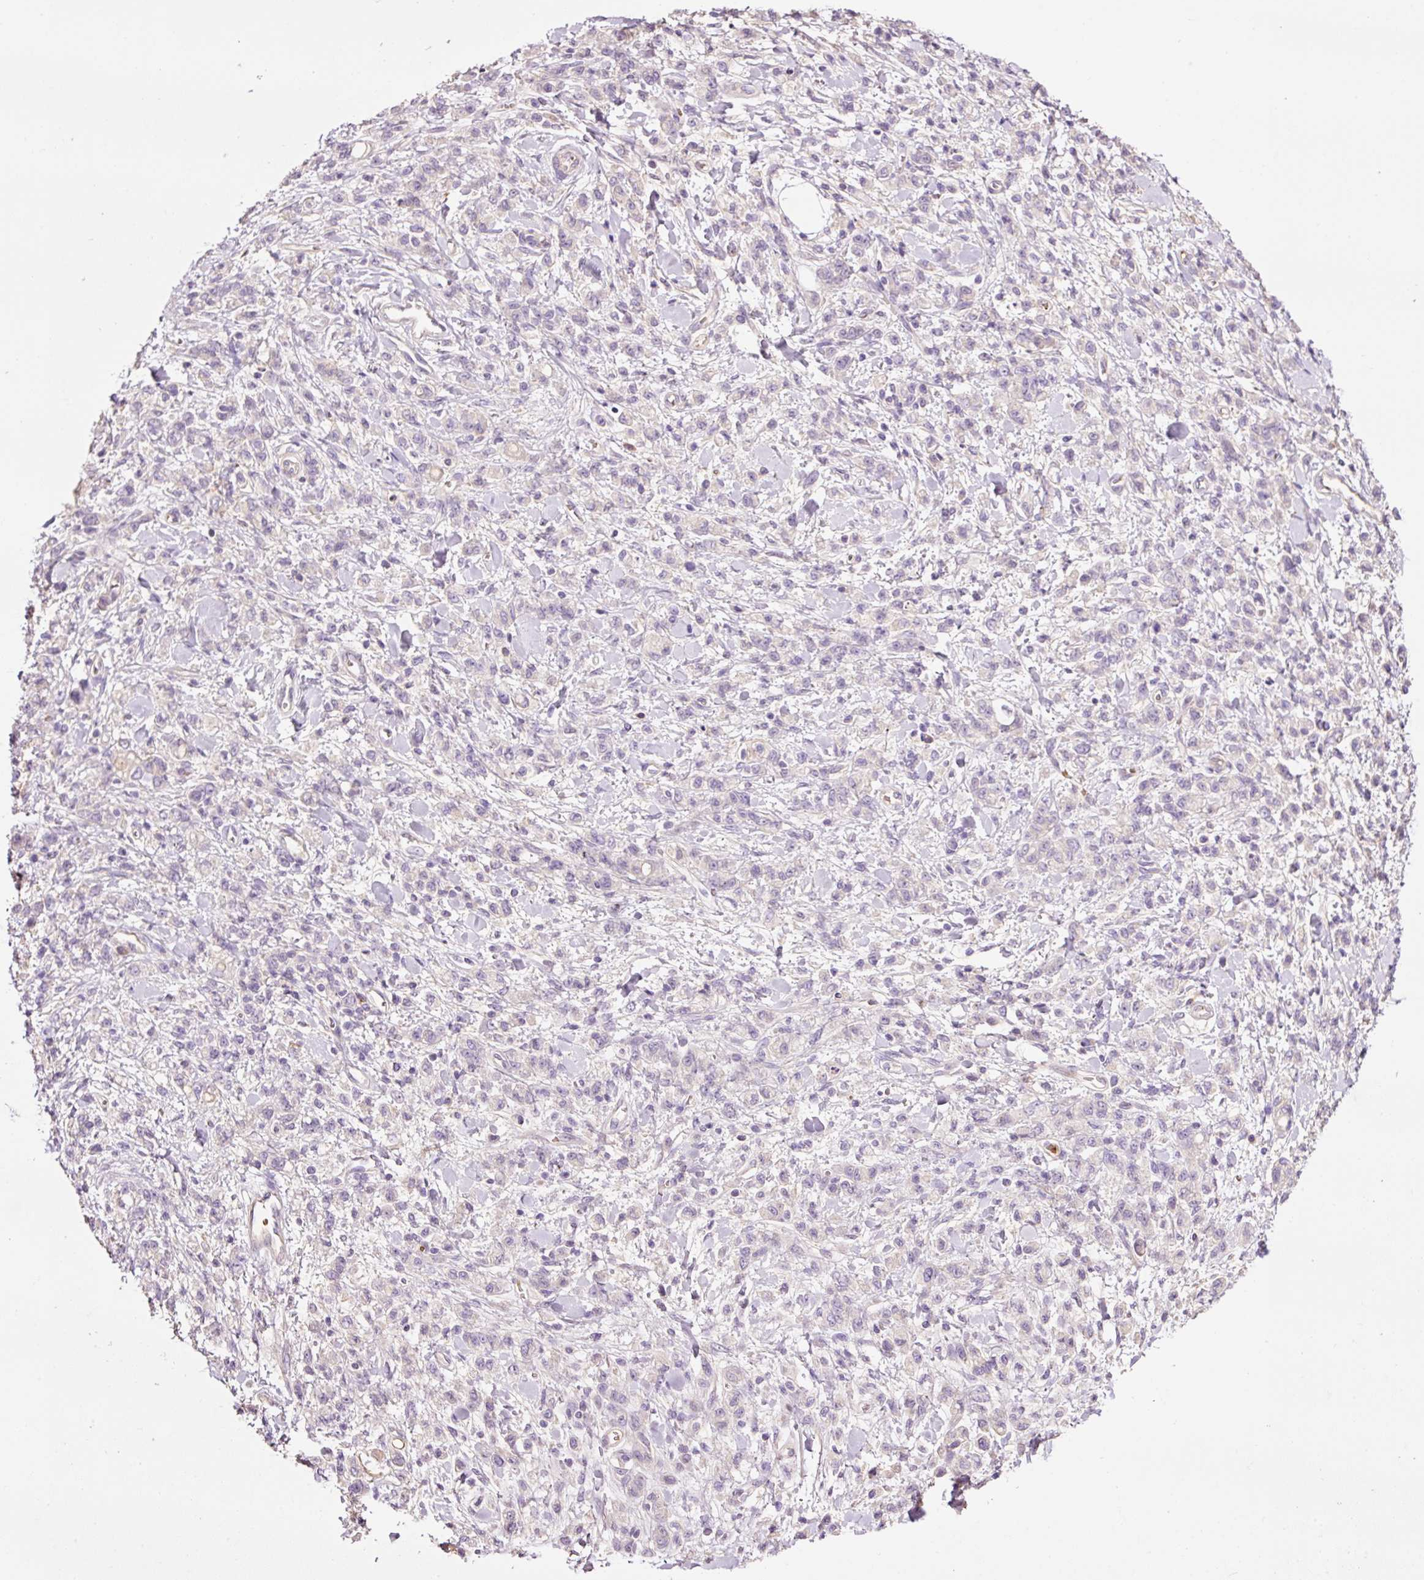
{"staining": {"intensity": "negative", "quantity": "none", "location": "none"}, "tissue": "stomach cancer", "cell_type": "Tumor cells", "image_type": "cancer", "snomed": [{"axis": "morphology", "description": "Adenocarcinoma, NOS"}, {"axis": "topography", "description": "Stomach"}], "caption": "The histopathology image shows no significant staining in tumor cells of stomach adenocarcinoma.", "gene": "TMEM235", "patient": {"sex": "male", "age": 77}}